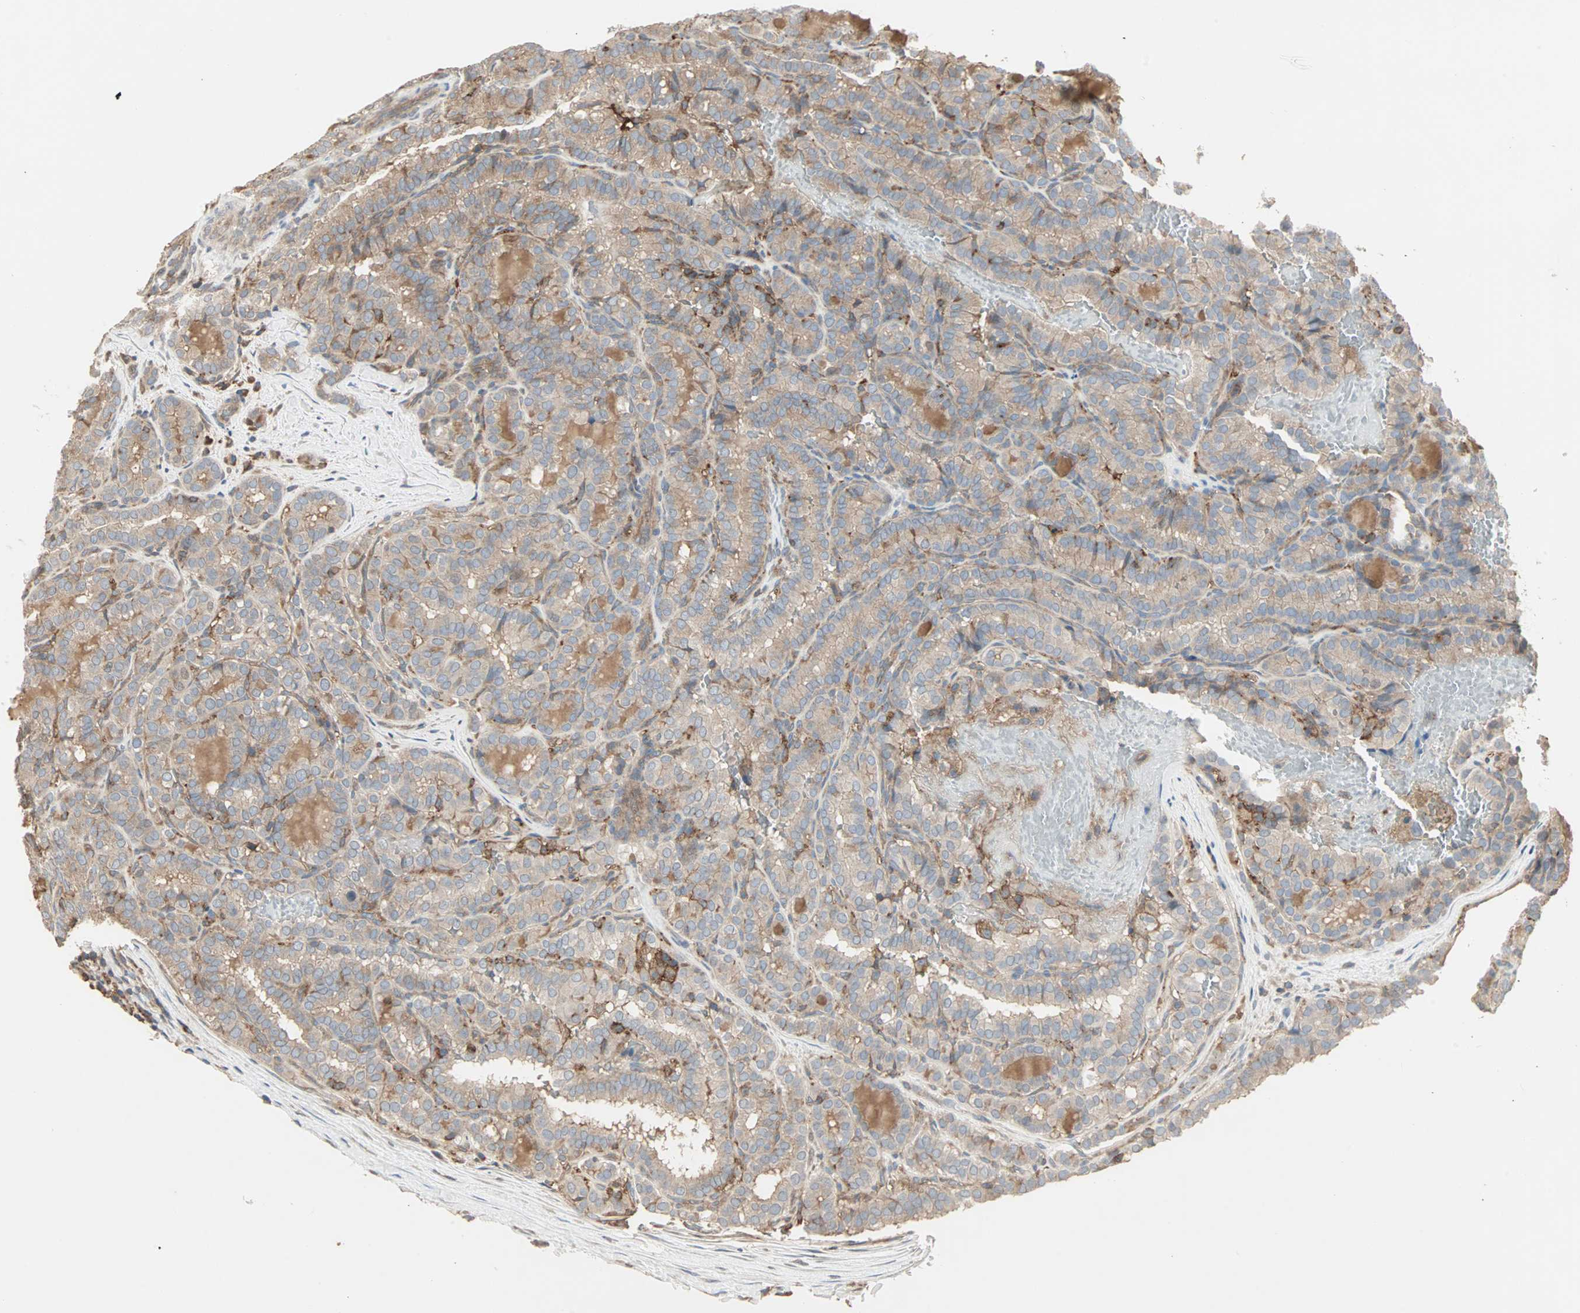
{"staining": {"intensity": "weak", "quantity": ">75%", "location": "cytoplasmic/membranous"}, "tissue": "thyroid cancer", "cell_type": "Tumor cells", "image_type": "cancer", "snomed": [{"axis": "morphology", "description": "Normal tissue, NOS"}, {"axis": "morphology", "description": "Papillary adenocarcinoma, NOS"}, {"axis": "topography", "description": "Thyroid gland"}], "caption": "Human thyroid papillary adenocarcinoma stained for a protein (brown) exhibits weak cytoplasmic/membranous positive positivity in approximately >75% of tumor cells.", "gene": "GNAI2", "patient": {"sex": "female", "age": 30}}